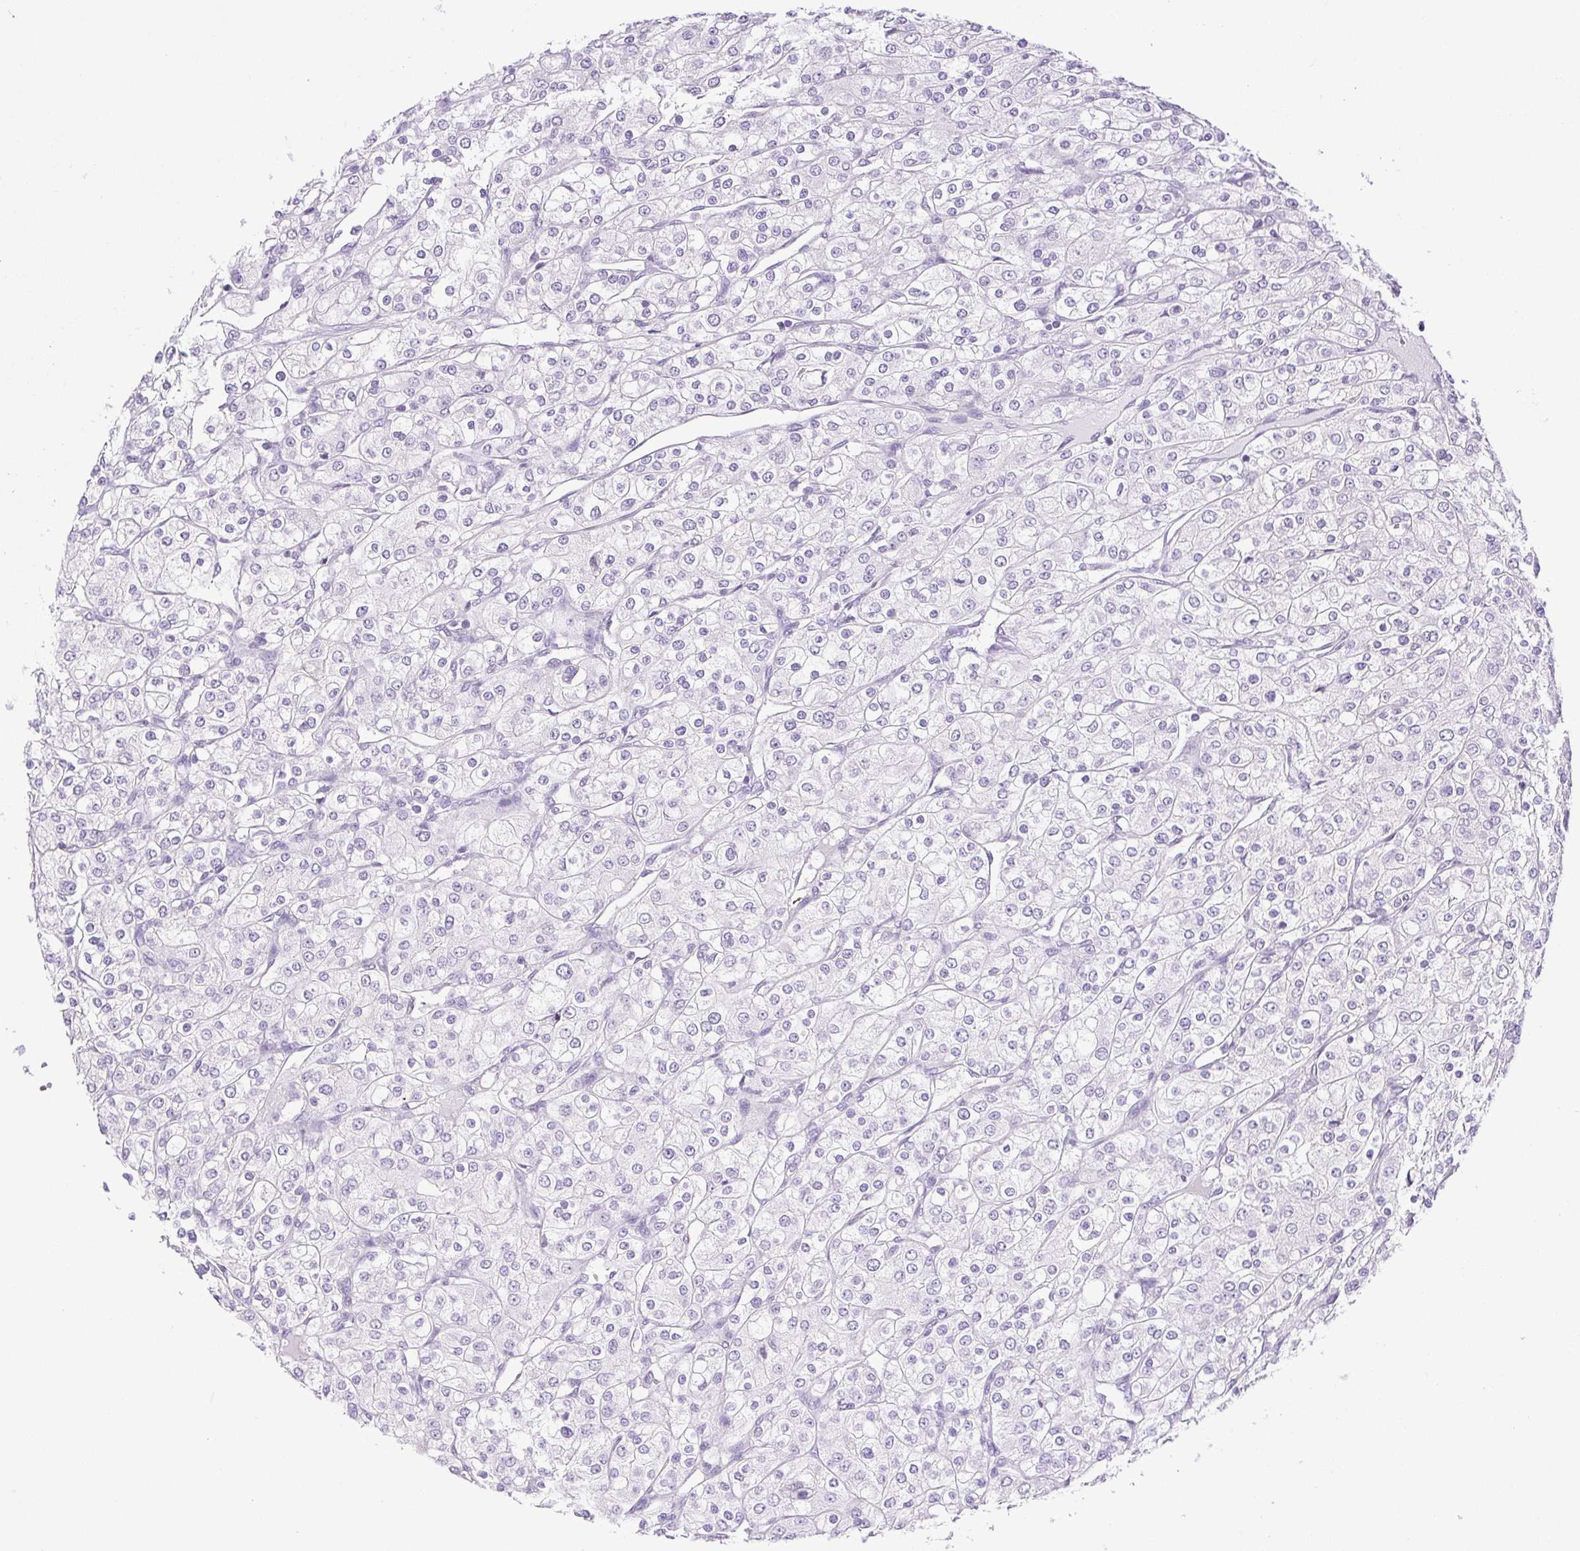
{"staining": {"intensity": "negative", "quantity": "none", "location": "none"}, "tissue": "renal cancer", "cell_type": "Tumor cells", "image_type": "cancer", "snomed": [{"axis": "morphology", "description": "Adenocarcinoma, NOS"}, {"axis": "topography", "description": "Kidney"}], "caption": "DAB immunohistochemical staining of renal cancer reveals no significant positivity in tumor cells. (DAB (3,3'-diaminobenzidine) immunohistochemistry, high magnification).", "gene": "HLA-G", "patient": {"sex": "male", "age": 80}}